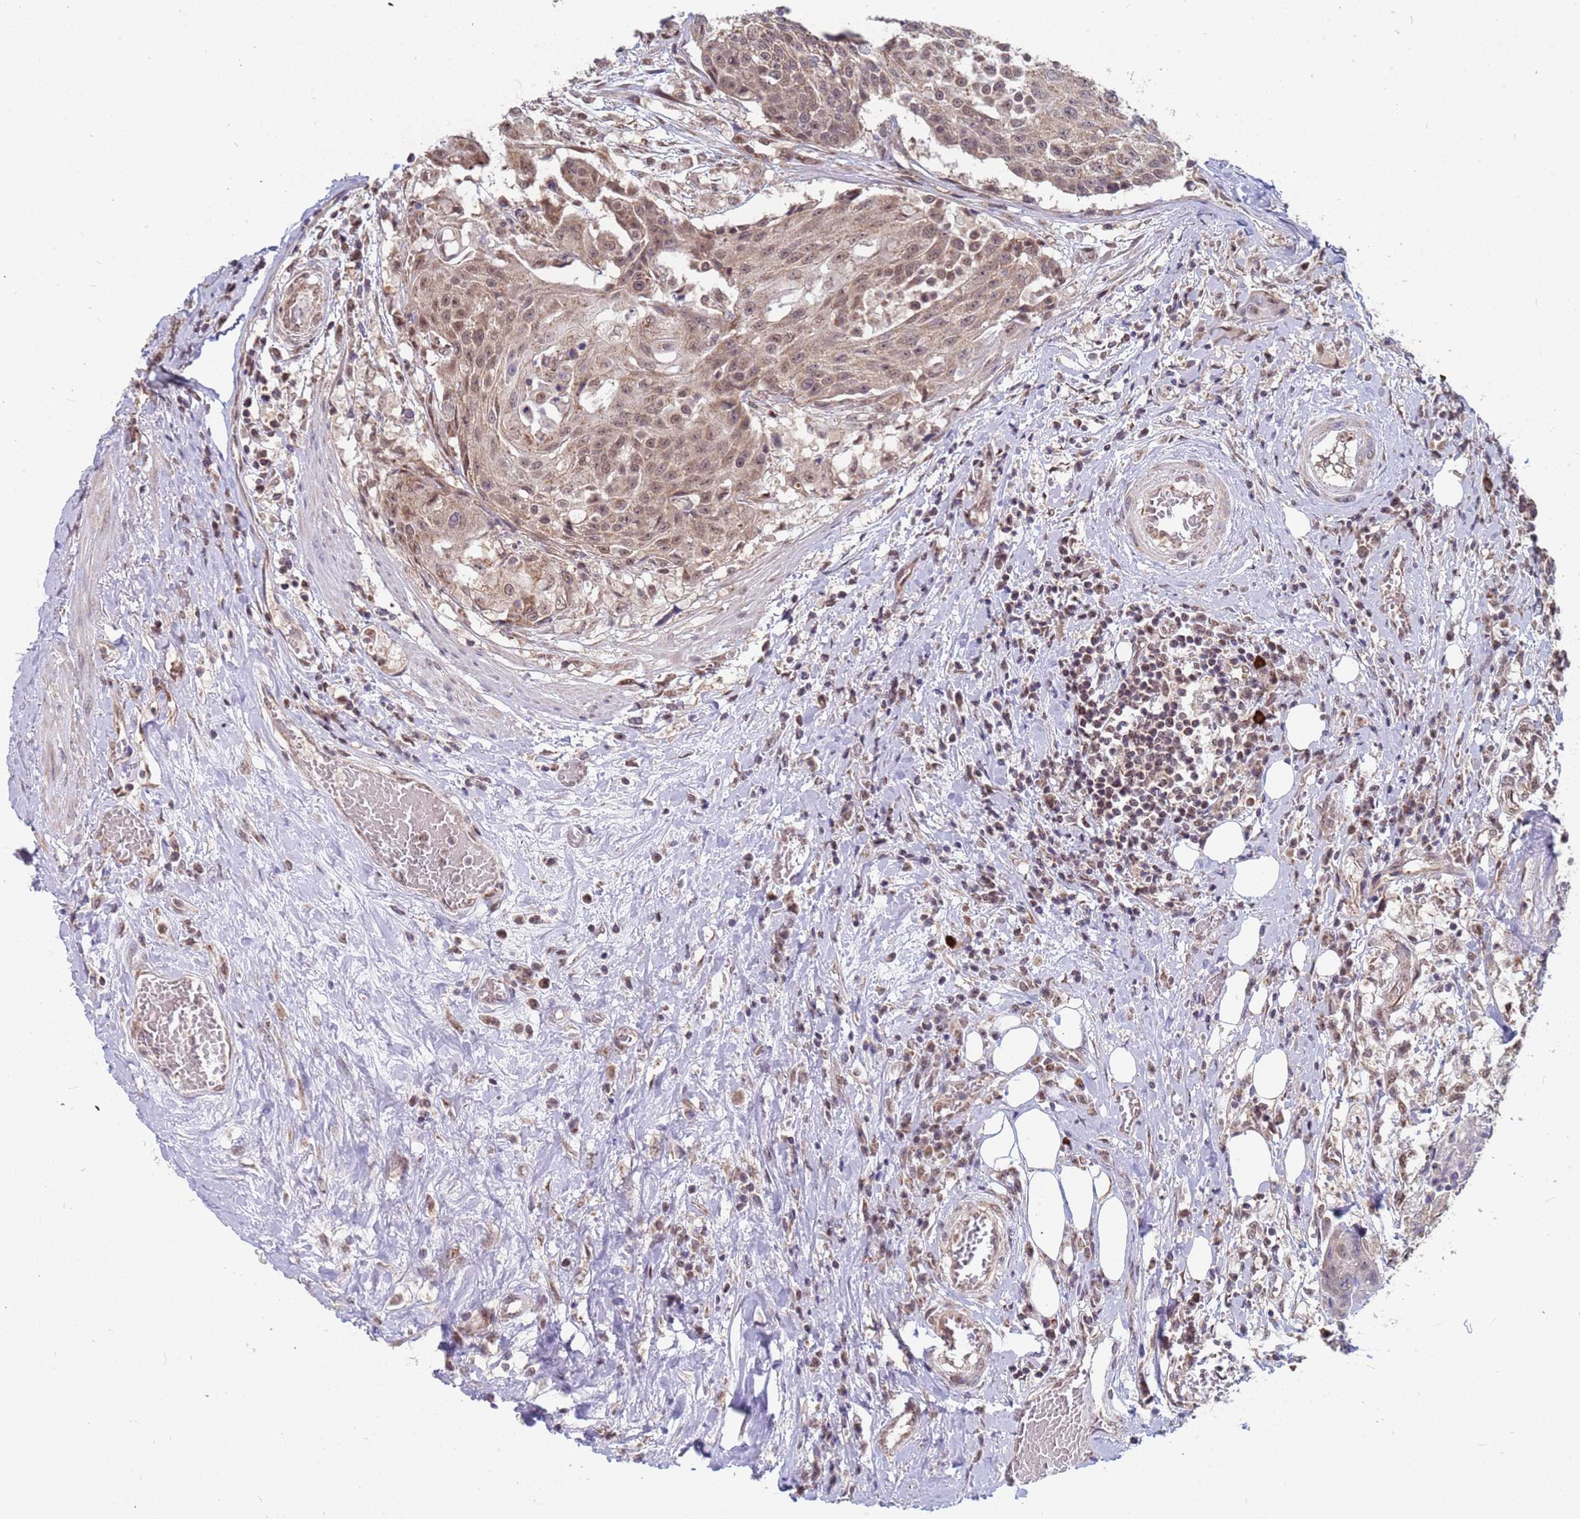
{"staining": {"intensity": "weak", "quantity": ">75%", "location": "cytoplasmic/membranous,nuclear"}, "tissue": "urothelial cancer", "cell_type": "Tumor cells", "image_type": "cancer", "snomed": [{"axis": "morphology", "description": "Urothelial carcinoma, High grade"}, {"axis": "topography", "description": "Urinary bladder"}], "caption": "Urothelial cancer tissue reveals weak cytoplasmic/membranous and nuclear positivity in about >75% of tumor cells", "gene": "DENND2B", "patient": {"sex": "female", "age": 63}}